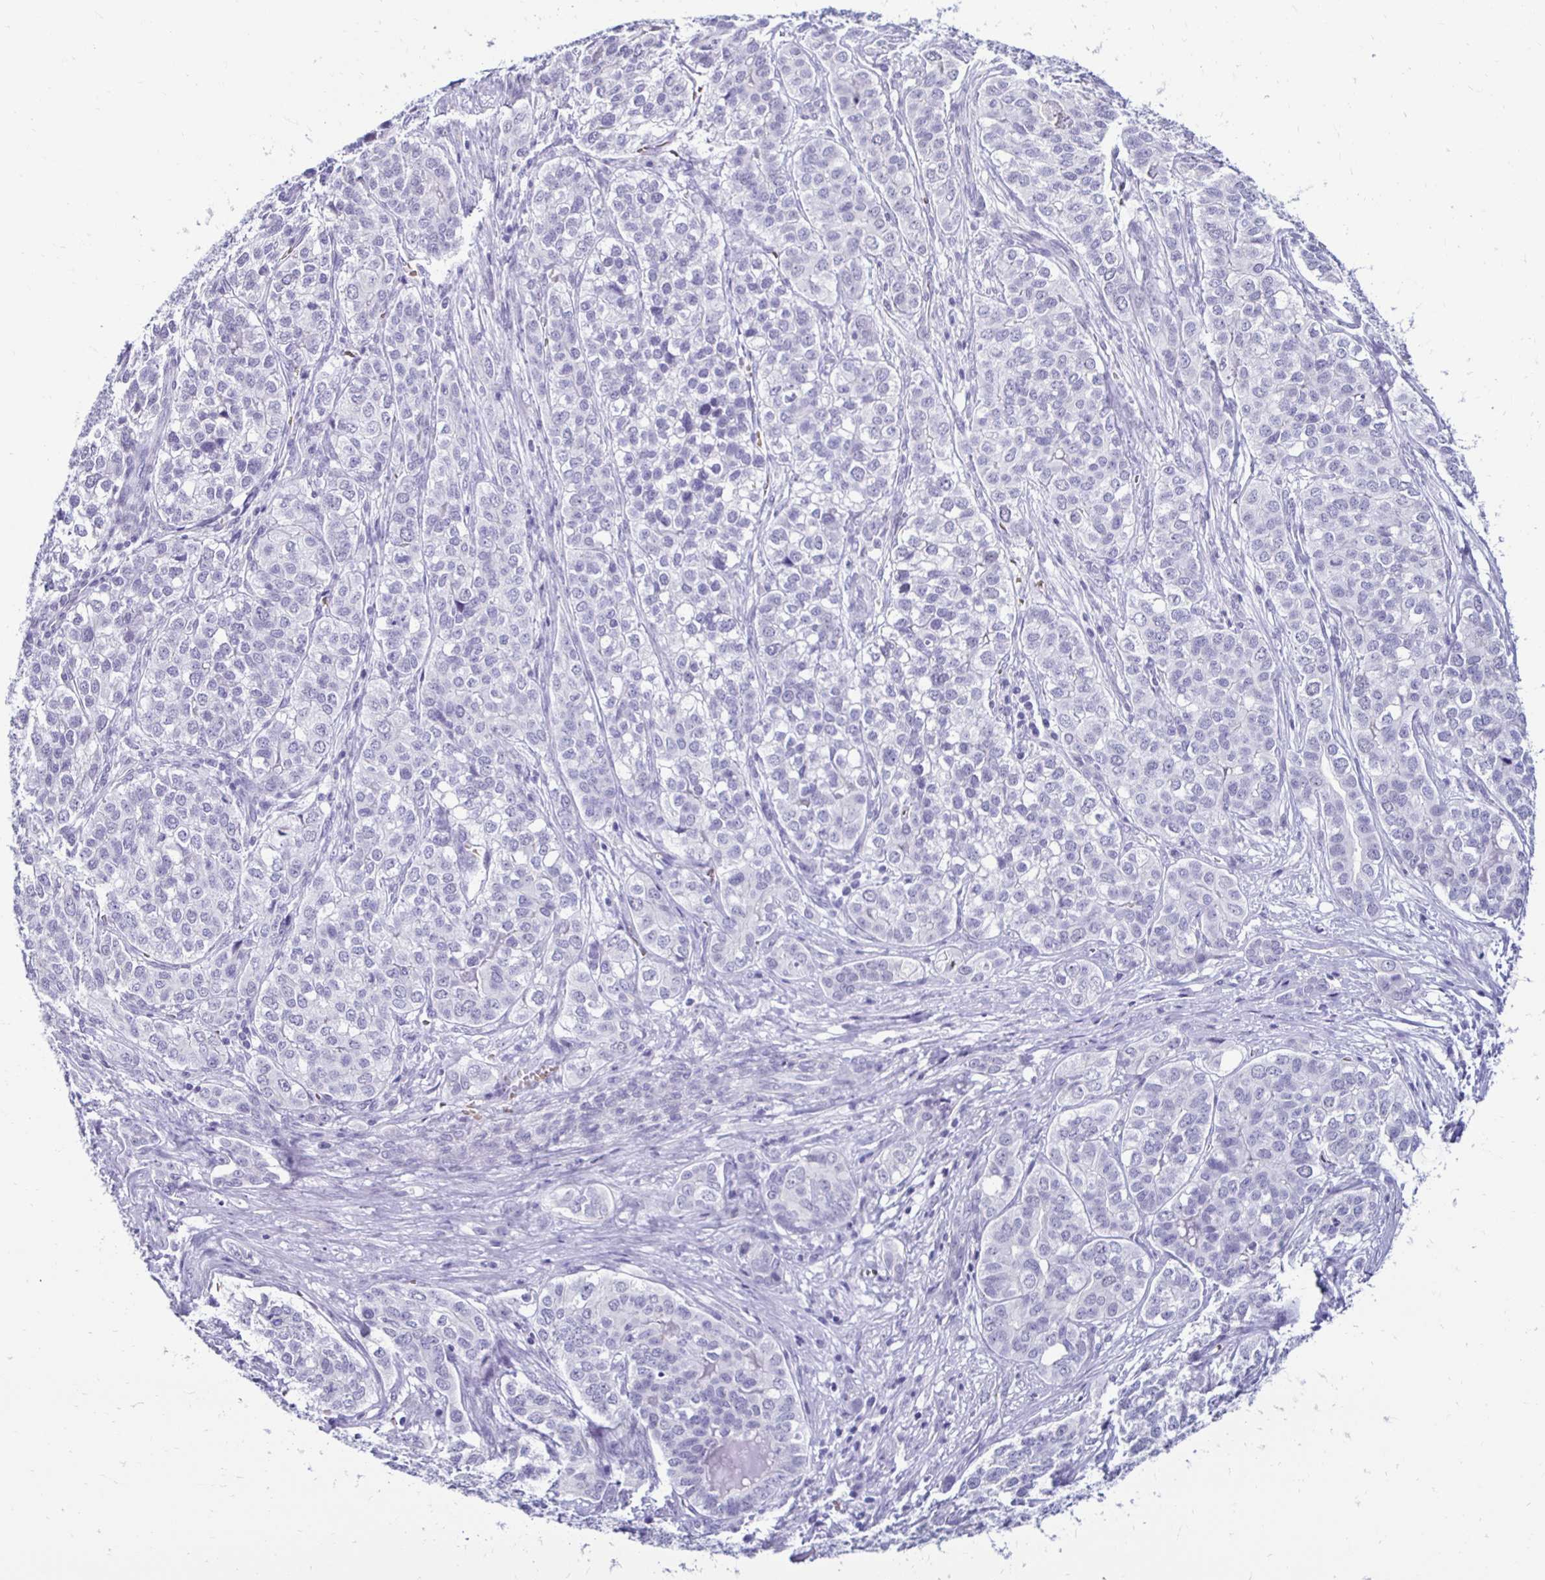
{"staining": {"intensity": "negative", "quantity": "none", "location": "none"}, "tissue": "liver cancer", "cell_type": "Tumor cells", "image_type": "cancer", "snomed": [{"axis": "morphology", "description": "Cholangiocarcinoma"}, {"axis": "topography", "description": "Liver"}], "caption": "Micrograph shows no significant protein positivity in tumor cells of liver cancer.", "gene": "RHBDL3", "patient": {"sex": "male", "age": 56}}